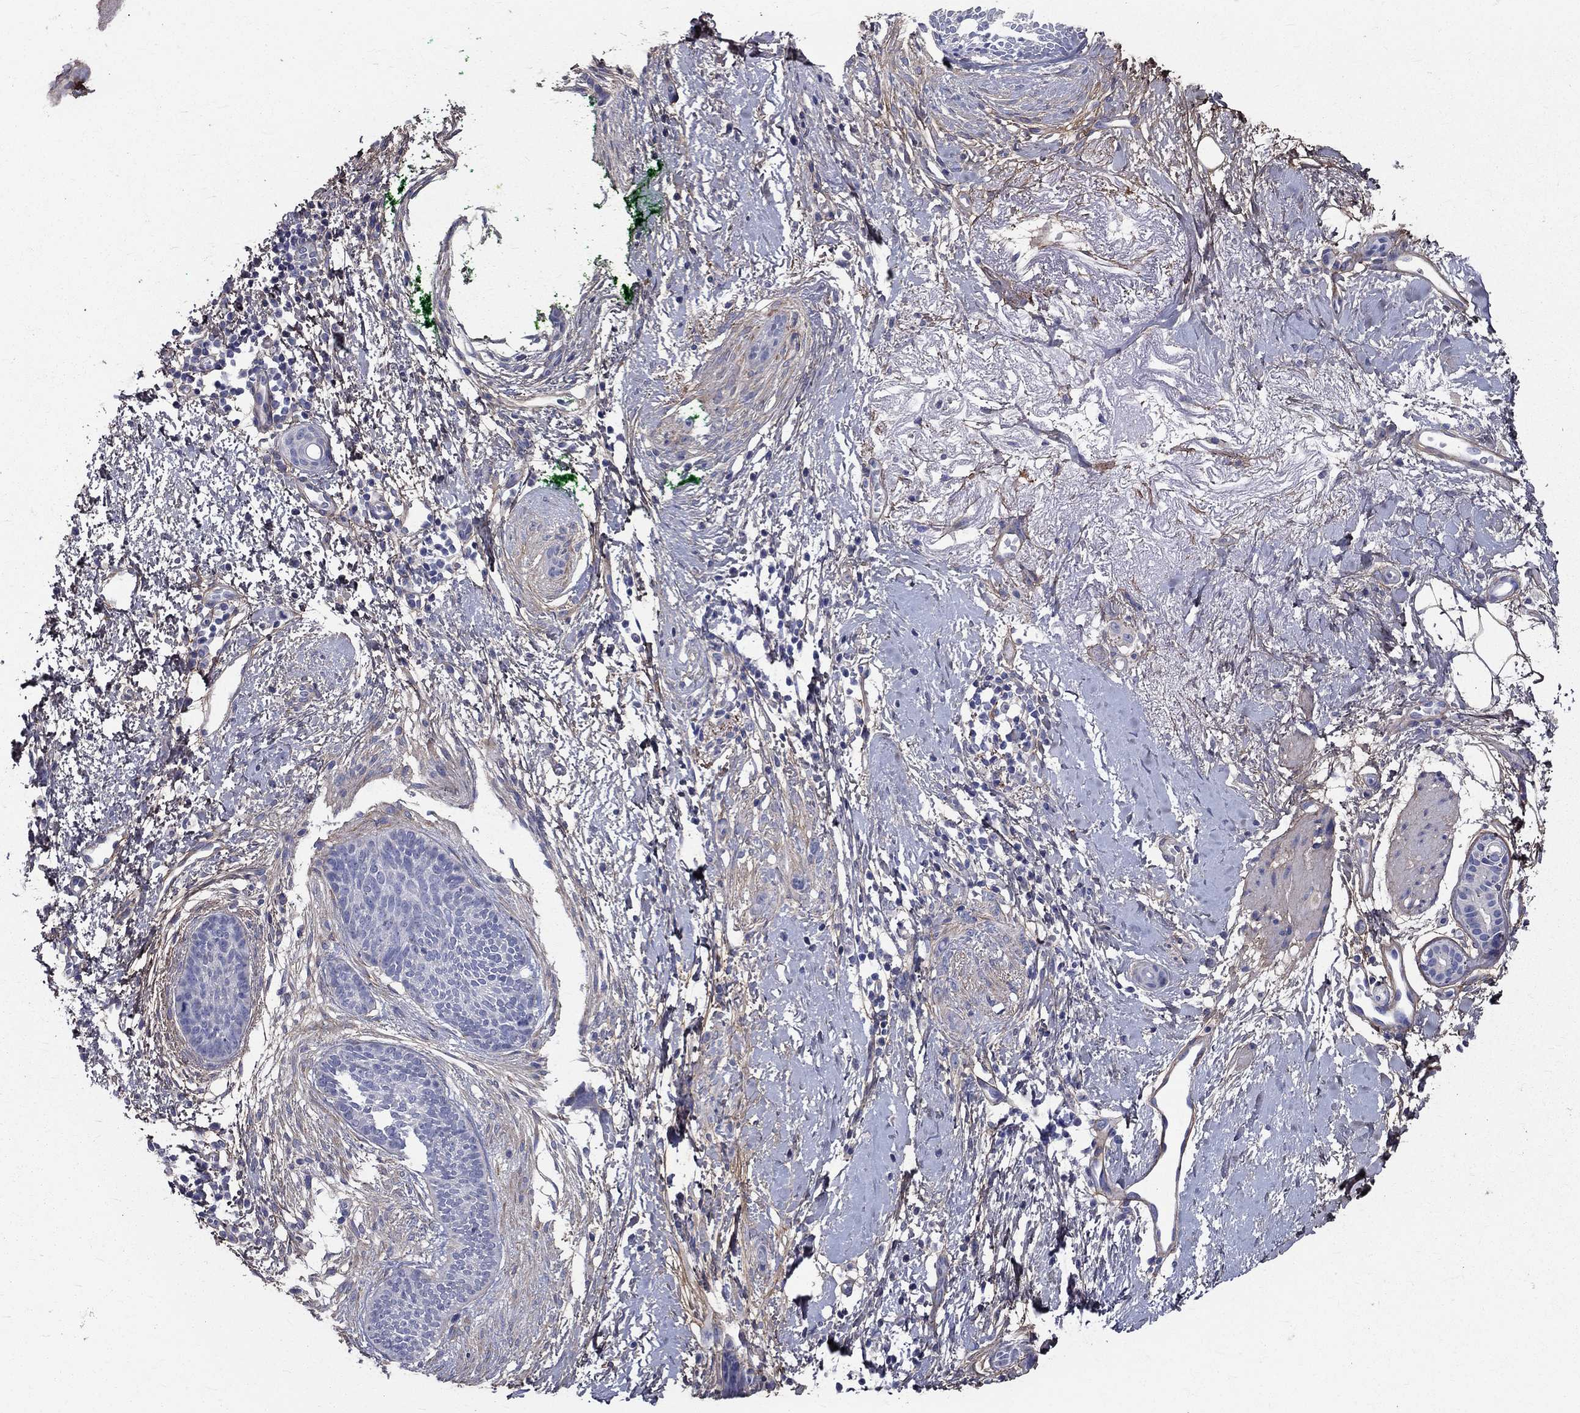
{"staining": {"intensity": "negative", "quantity": "none", "location": "none"}, "tissue": "skin cancer", "cell_type": "Tumor cells", "image_type": "cancer", "snomed": [{"axis": "morphology", "description": "Basal cell carcinoma"}, {"axis": "topography", "description": "Skin"}], "caption": "IHC of human skin cancer demonstrates no staining in tumor cells. Nuclei are stained in blue.", "gene": "ANXA10", "patient": {"sex": "female", "age": 65}}